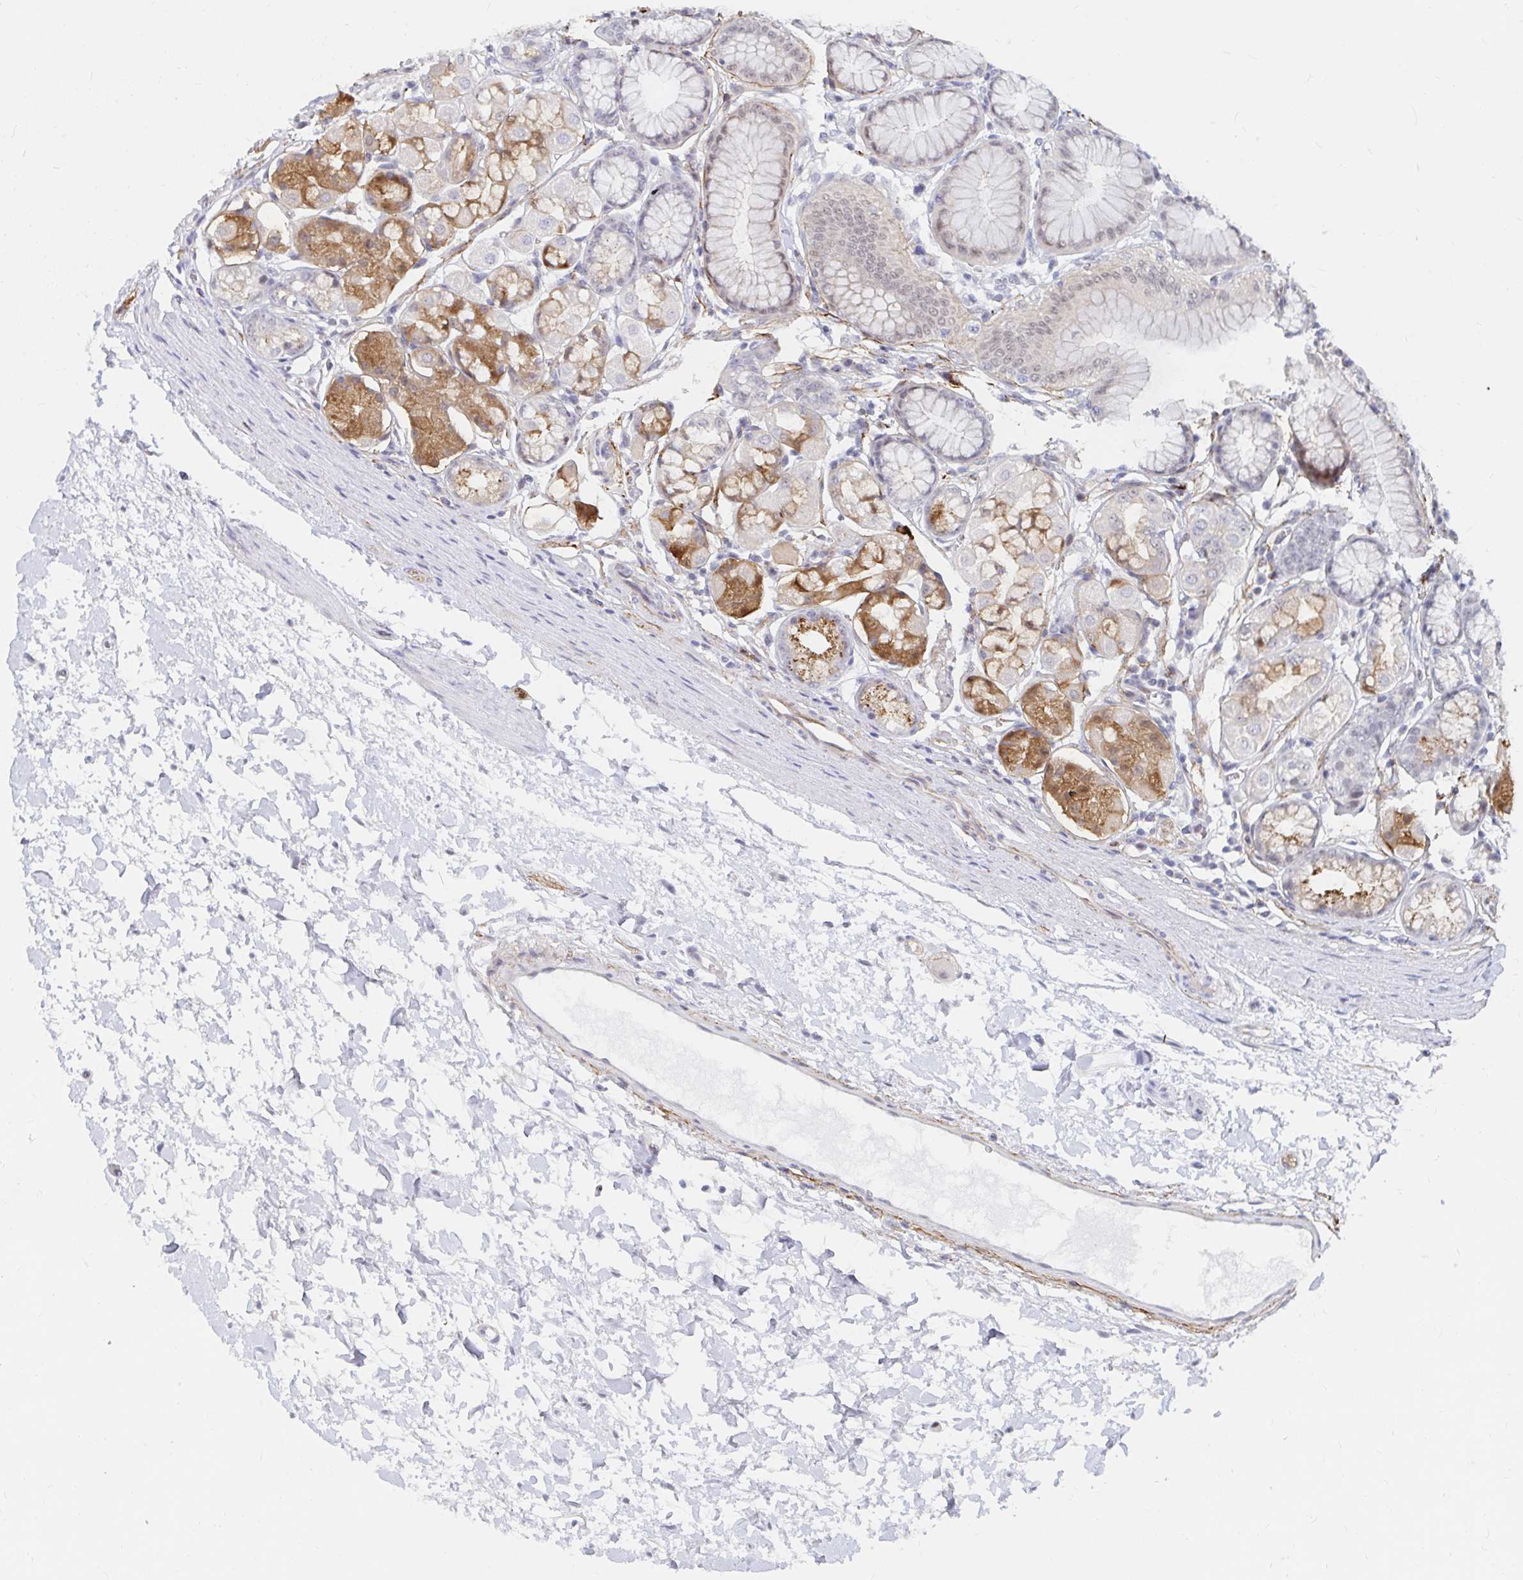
{"staining": {"intensity": "moderate", "quantity": "25%-75%", "location": "cytoplasmic/membranous,nuclear"}, "tissue": "stomach", "cell_type": "Glandular cells", "image_type": "normal", "snomed": [{"axis": "morphology", "description": "Normal tissue, NOS"}, {"axis": "topography", "description": "Stomach"}, {"axis": "topography", "description": "Stomach, lower"}], "caption": "Immunohistochemistry (IHC) image of unremarkable stomach: stomach stained using IHC demonstrates medium levels of moderate protein expression localized specifically in the cytoplasmic/membranous,nuclear of glandular cells, appearing as a cytoplasmic/membranous,nuclear brown color.", "gene": "COL28A1", "patient": {"sex": "male", "age": 76}}